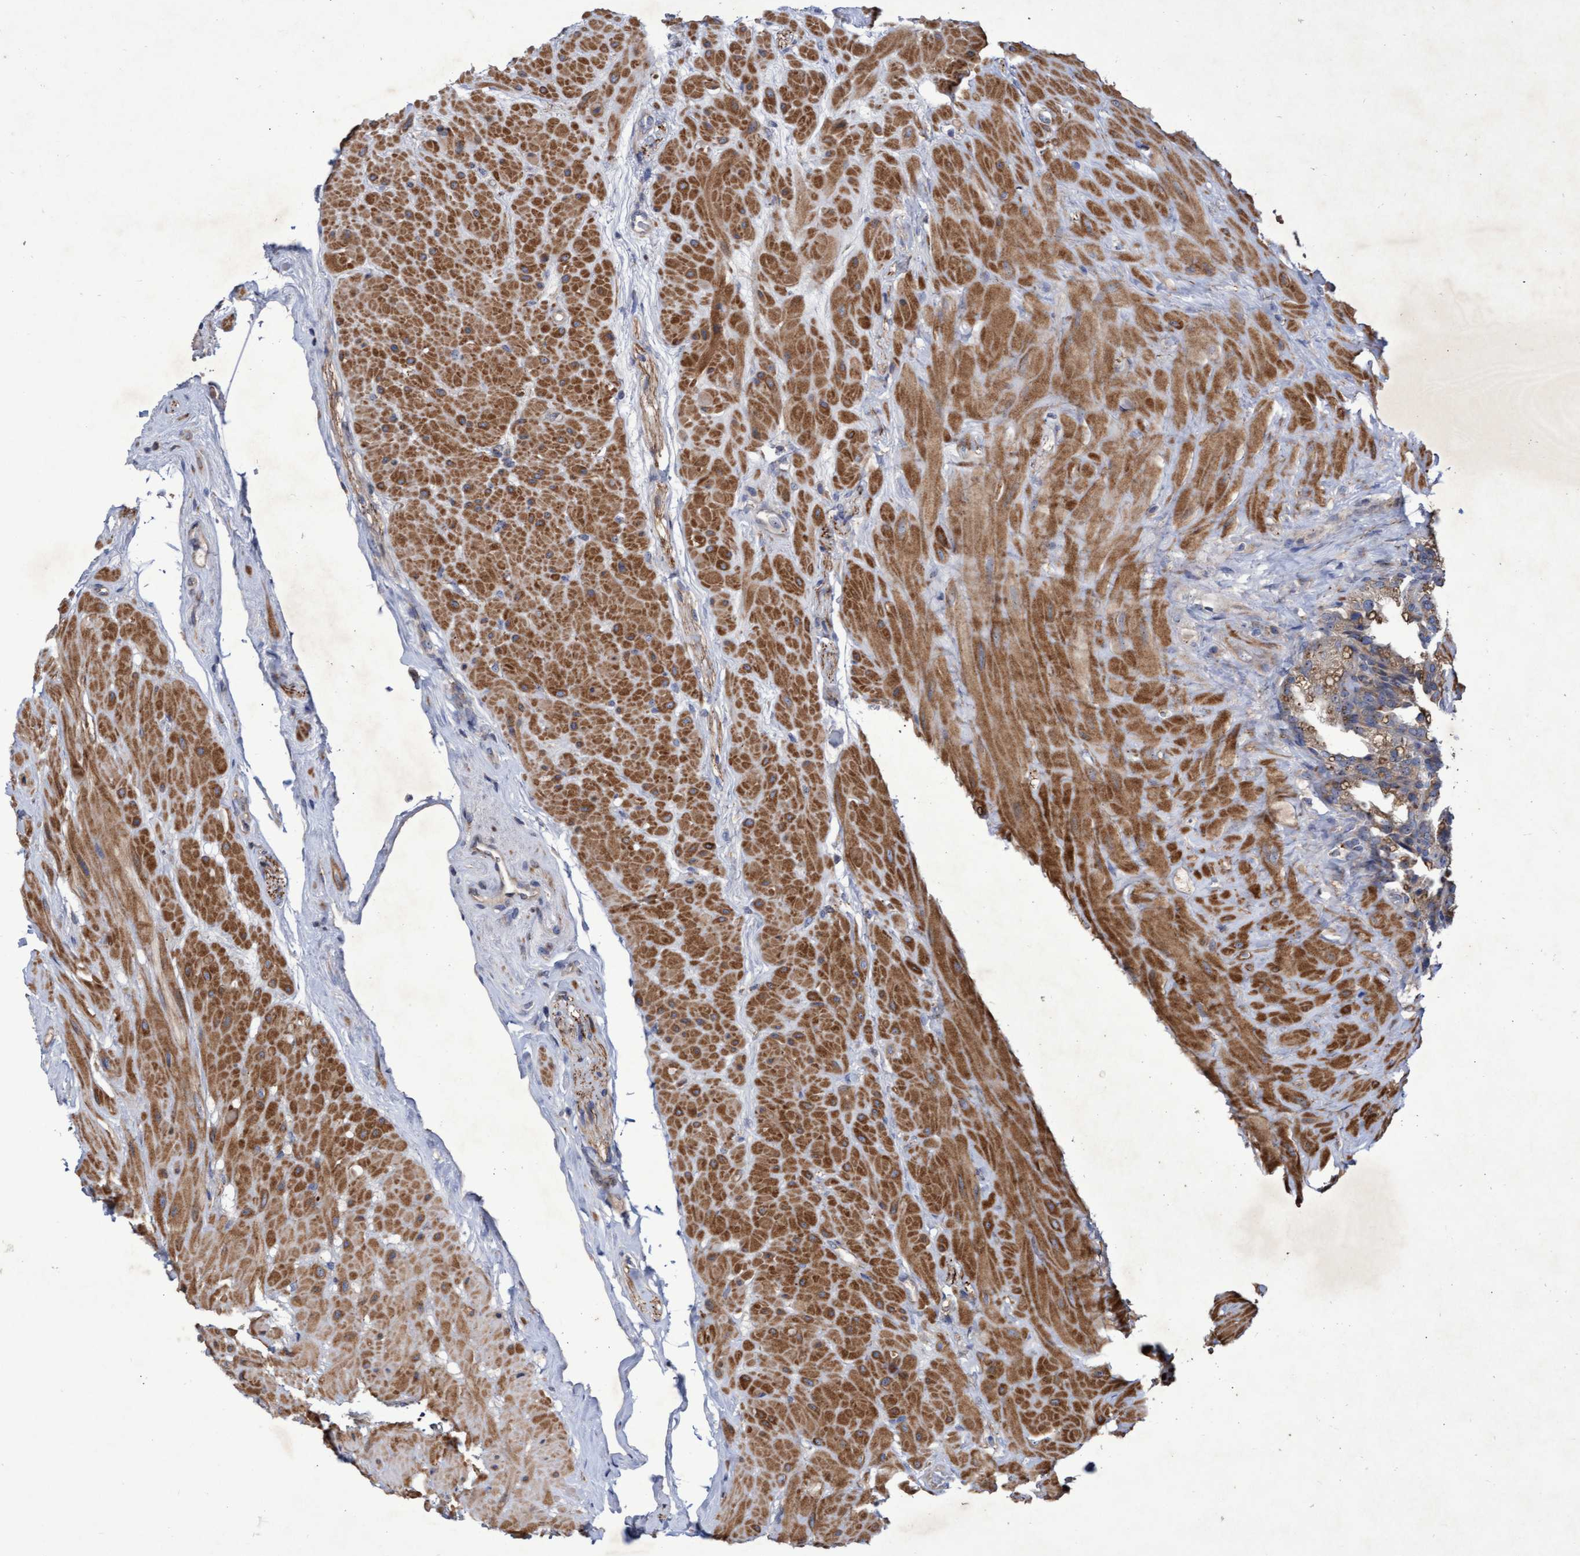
{"staining": {"intensity": "weak", "quantity": ">75%", "location": "cytoplasmic/membranous"}, "tissue": "seminal vesicle", "cell_type": "Glandular cells", "image_type": "normal", "snomed": [{"axis": "morphology", "description": "Normal tissue, NOS"}, {"axis": "topography", "description": "Seminal veicle"}], "caption": "Immunohistochemical staining of benign human seminal vesicle shows >75% levels of weak cytoplasmic/membranous protein expression in approximately >75% of glandular cells.", "gene": "ABCF2", "patient": {"sex": "male", "age": 68}}